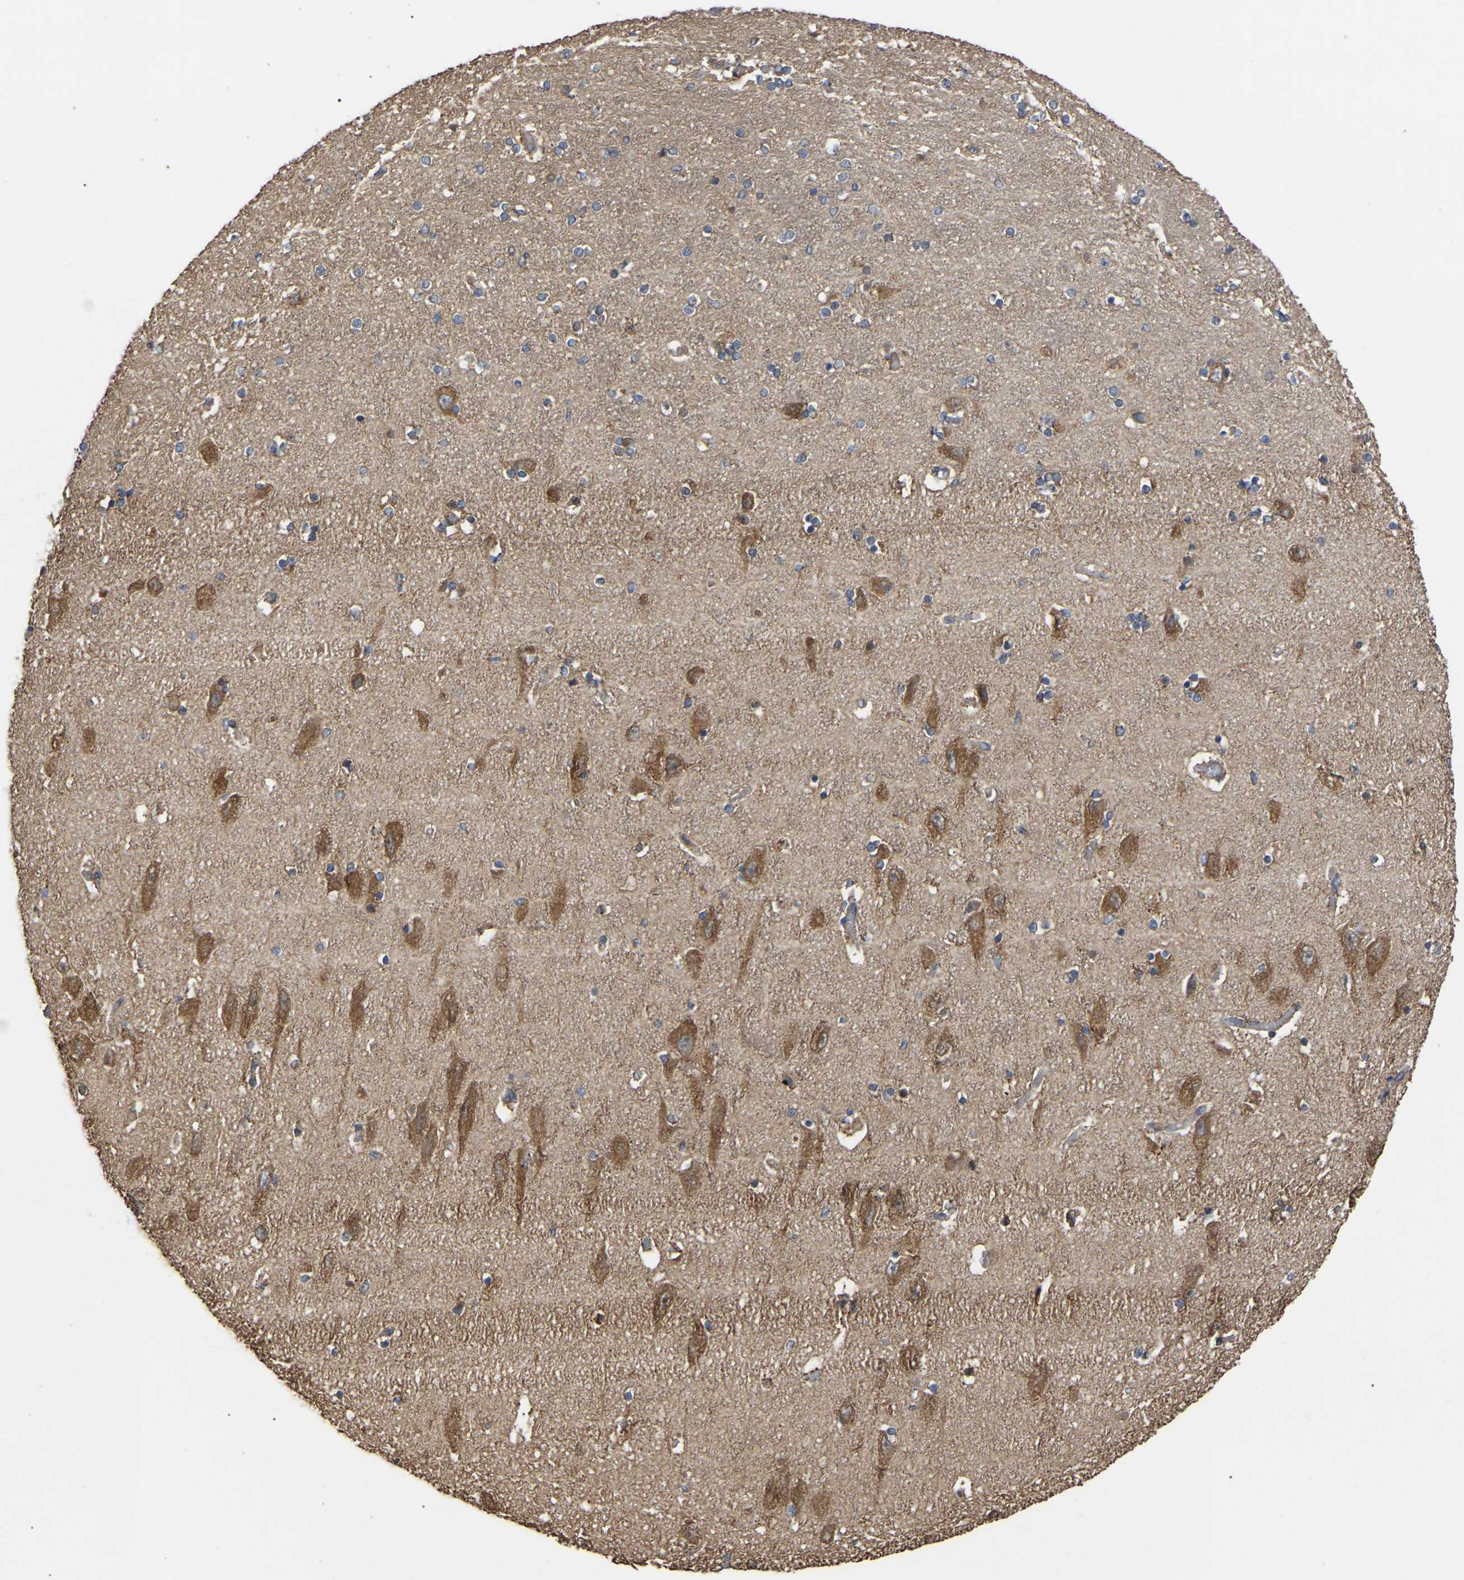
{"staining": {"intensity": "negative", "quantity": "none", "location": "none"}, "tissue": "hippocampus", "cell_type": "Glial cells", "image_type": "normal", "snomed": [{"axis": "morphology", "description": "Normal tissue, NOS"}, {"axis": "topography", "description": "Hippocampus"}], "caption": "Protein analysis of benign hippocampus exhibits no significant positivity in glial cells. (DAB (3,3'-diaminobenzidine) immunohistochemistry with hematoxylin counter stain).", "gene": "GCC1", "patient": {"sex": "female", "age": 54}}